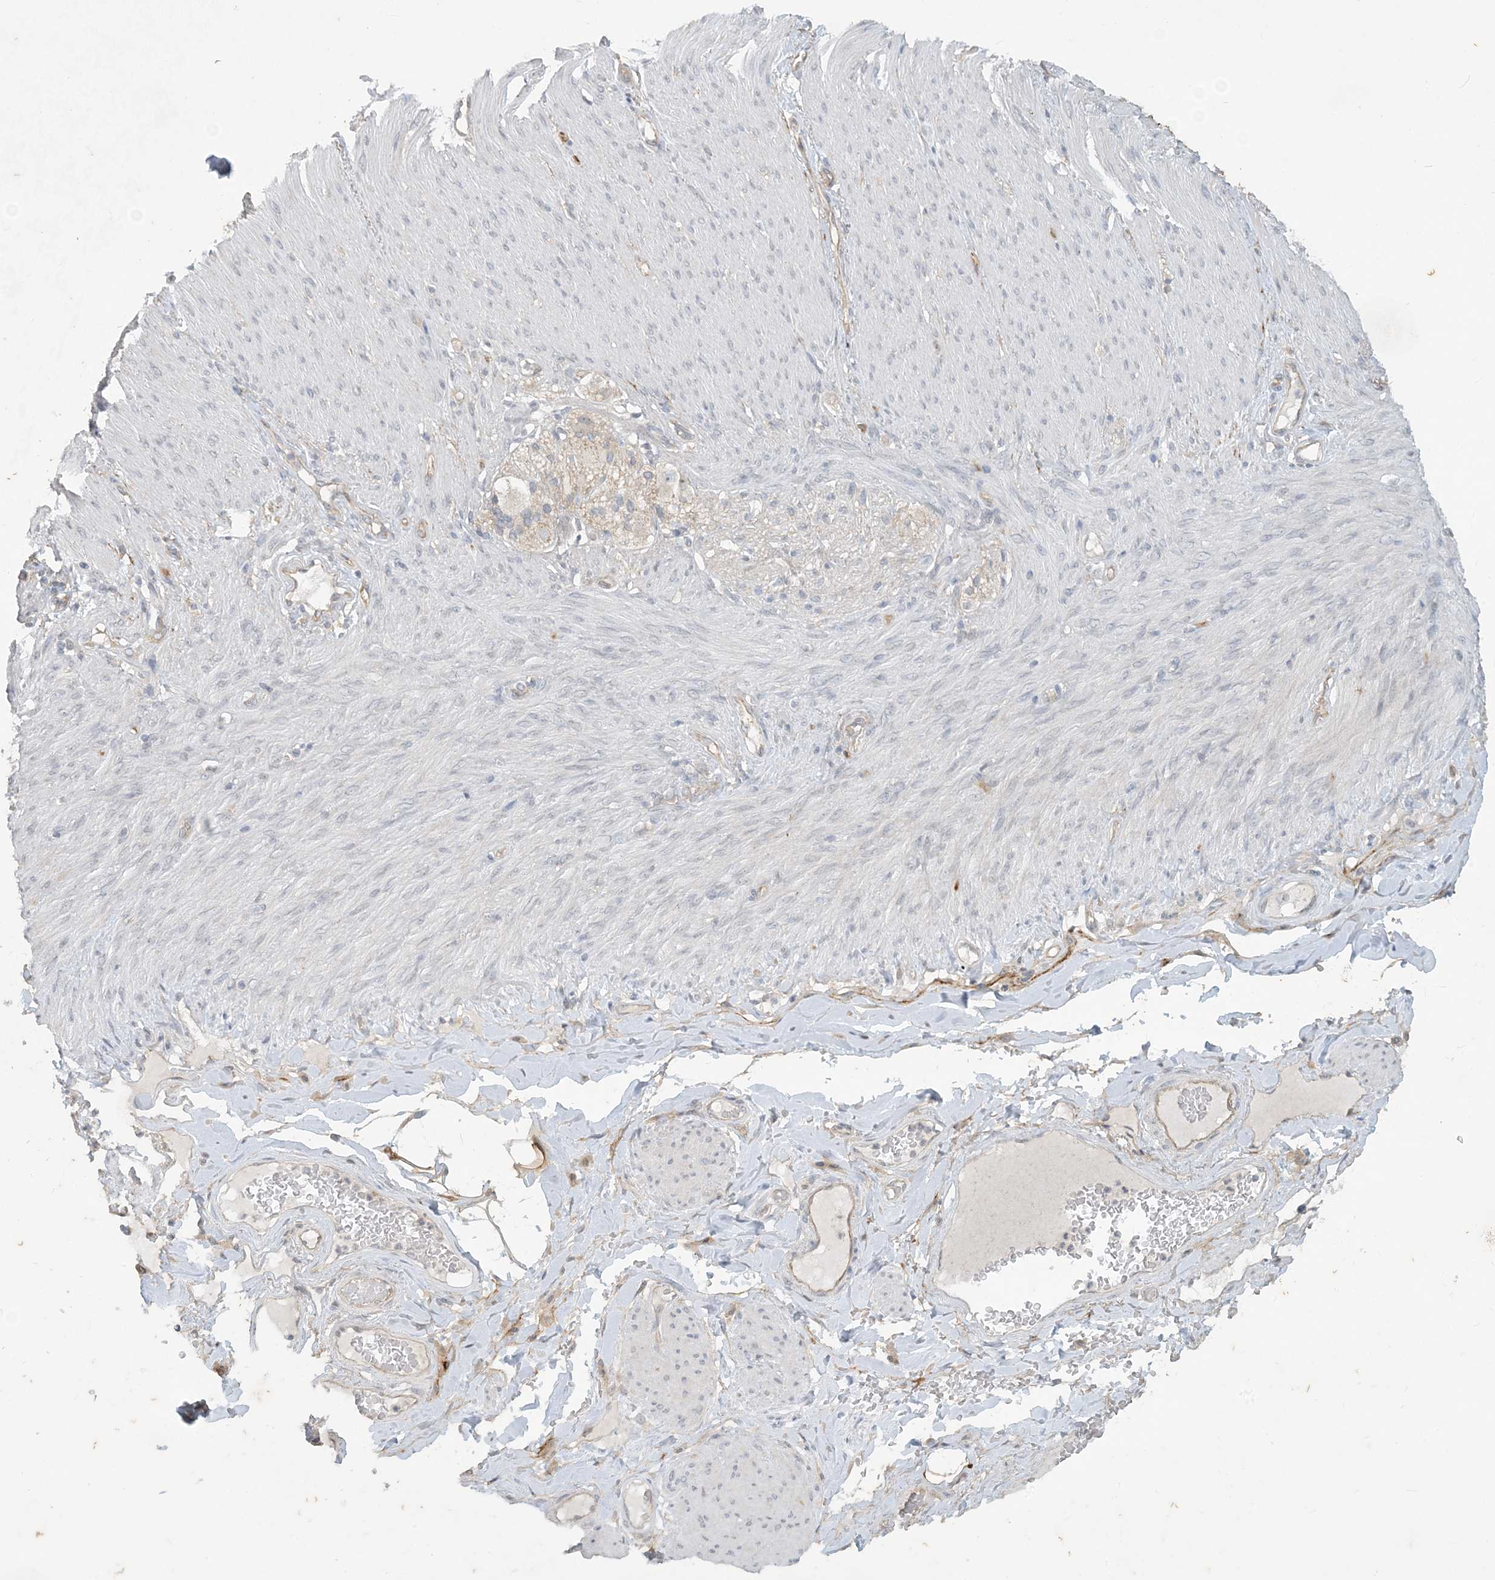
{"staining": {"intensity": "strong", "quantity": ">75%", "location": "cytoplasmic/membranous"}, "tissue": "adipose tissue", "cell_type": "Adipocytes", "image_type": "normal", "snomed": [{"axis": "morphology", "description": "Normal tissue, NOS"}, {"axis": "topography", "description": "Colon"}, {"axis": "topography", "description": "Peripheral nerve tissue"}], "caption": "Strong cytoplasmic/membranous protein staining is present in approximately >75% of adipocytes in adipose tissue. (Stains: DAB (3,3'-diaminobenzidine) in brown, nuclei in blue, Microscopy: brightfield microscopy at high magnification).", "gene": "CDS1", "patient": {"sex": "female", "age": 61}}